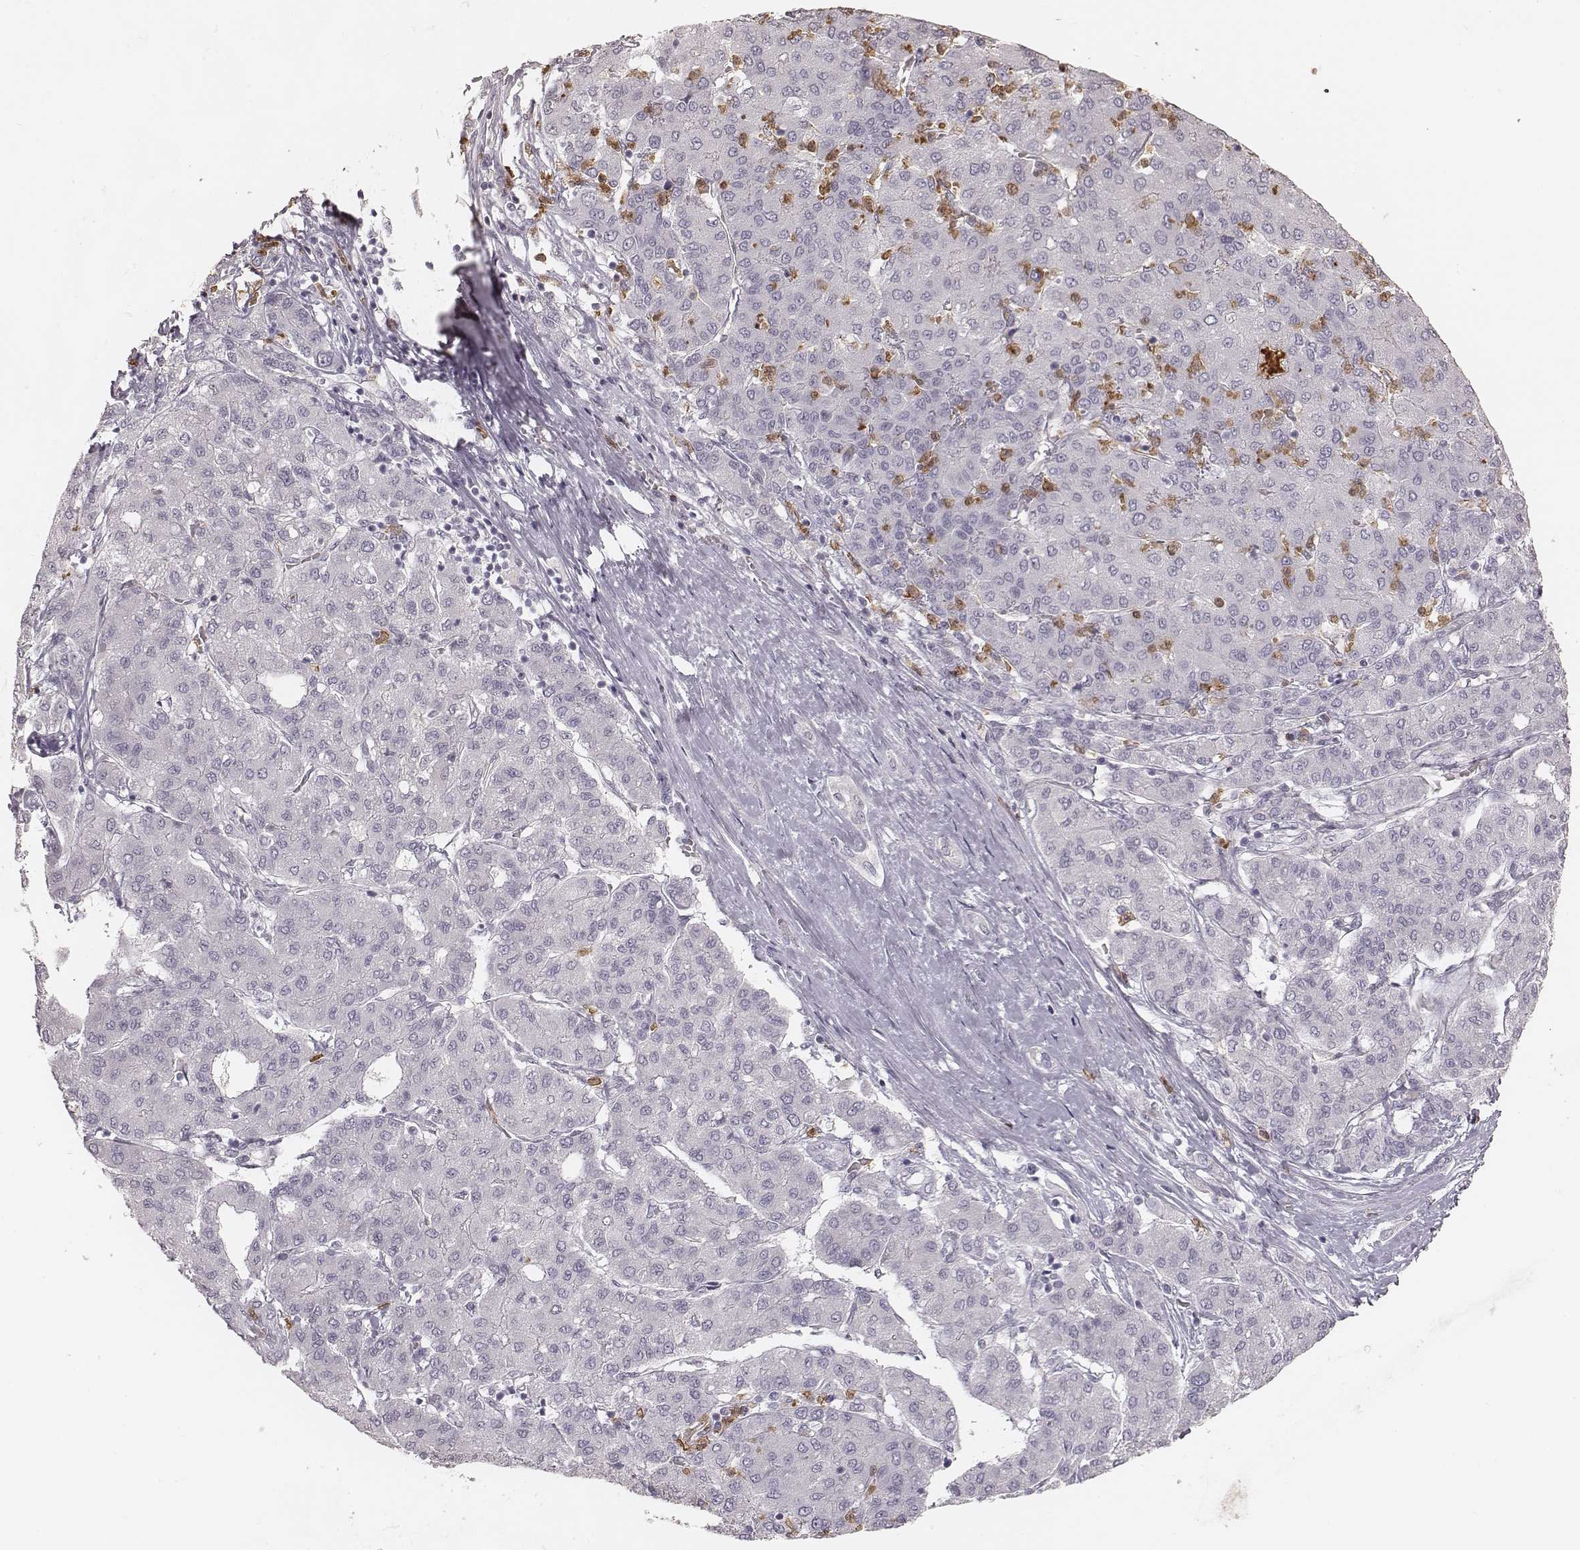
{"staining": {"intensity": "negative", "quantity": "none", "location": "none"}, "tissue": "liver cancer", "cell_type": "Tumor cells", "image_type": "cancer", "snomed": [{"axis": "morphology", "description": "Carcinoma, Hepatocellular, NOS"}, {"axis": "topography", "description": "Liver"}], "caption": "The micrograph displays no significant expression in tumor cells of liver cancer (hepatocellular carcinoma).", "gene": "KITLG", "patient": {"sex": "male", "age": 65}}